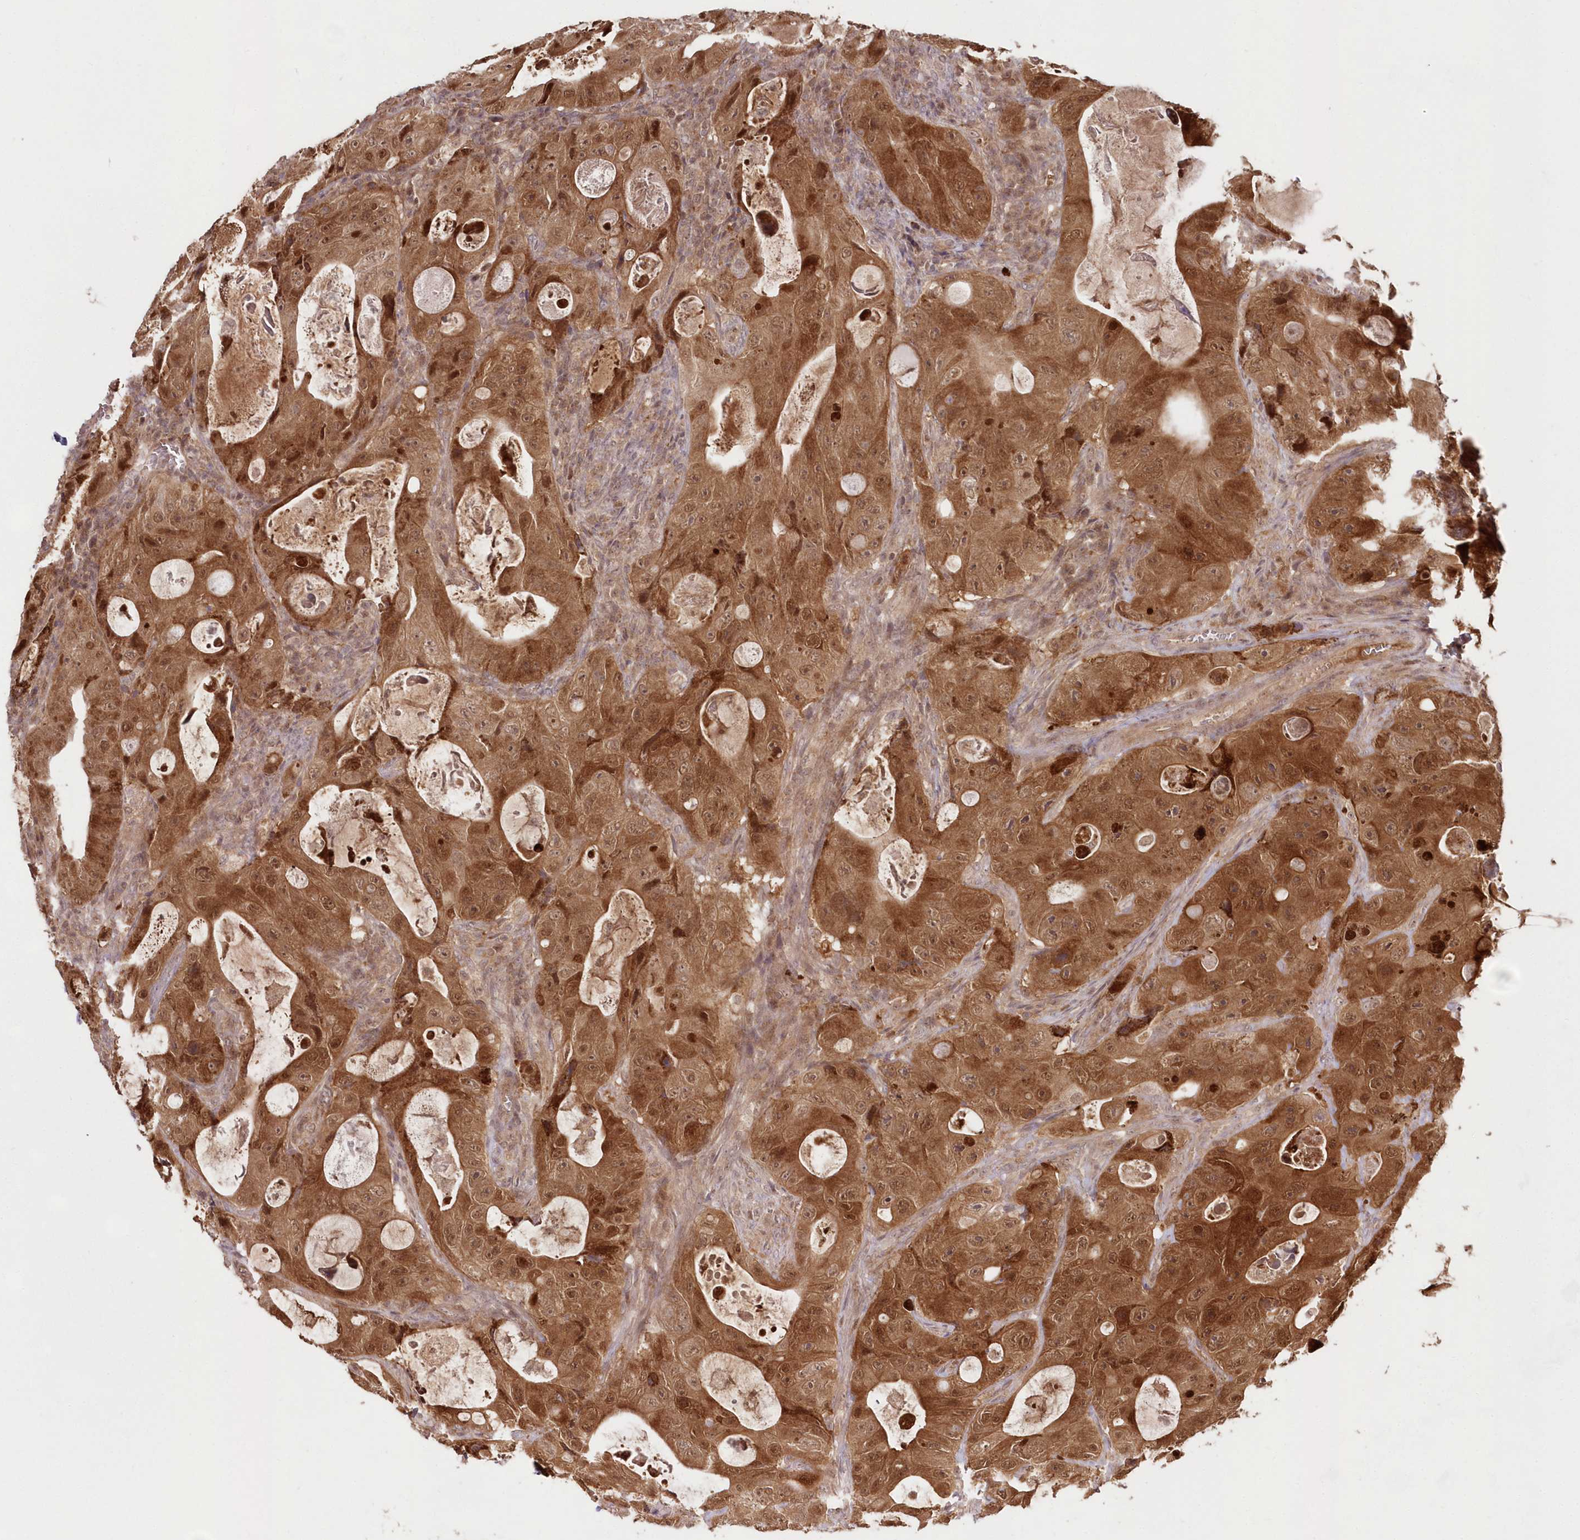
{"staining": {"intensity": "moderate", "quantity": ">75%", "location": "cytoplasmic/membranous,nuclear"}, "tissue": "colorectal cancer", "cell_type": "Tumor cells", "image_type": "cancer", "snomed": [{"axis": "morphology", "description": "Adenocarcinoma, NOS"}, {"axis": "topography", "description": "Colon"}], "caption": "An image showing moderate cytoplasmic/membranous and nuclear expression in approximately >75% of tumor cells in colorectal cancer, as visualized by brown immunohistochemical staining.", "gene": "IMPA1", "patient": {"sex": "female", "age": 46}}